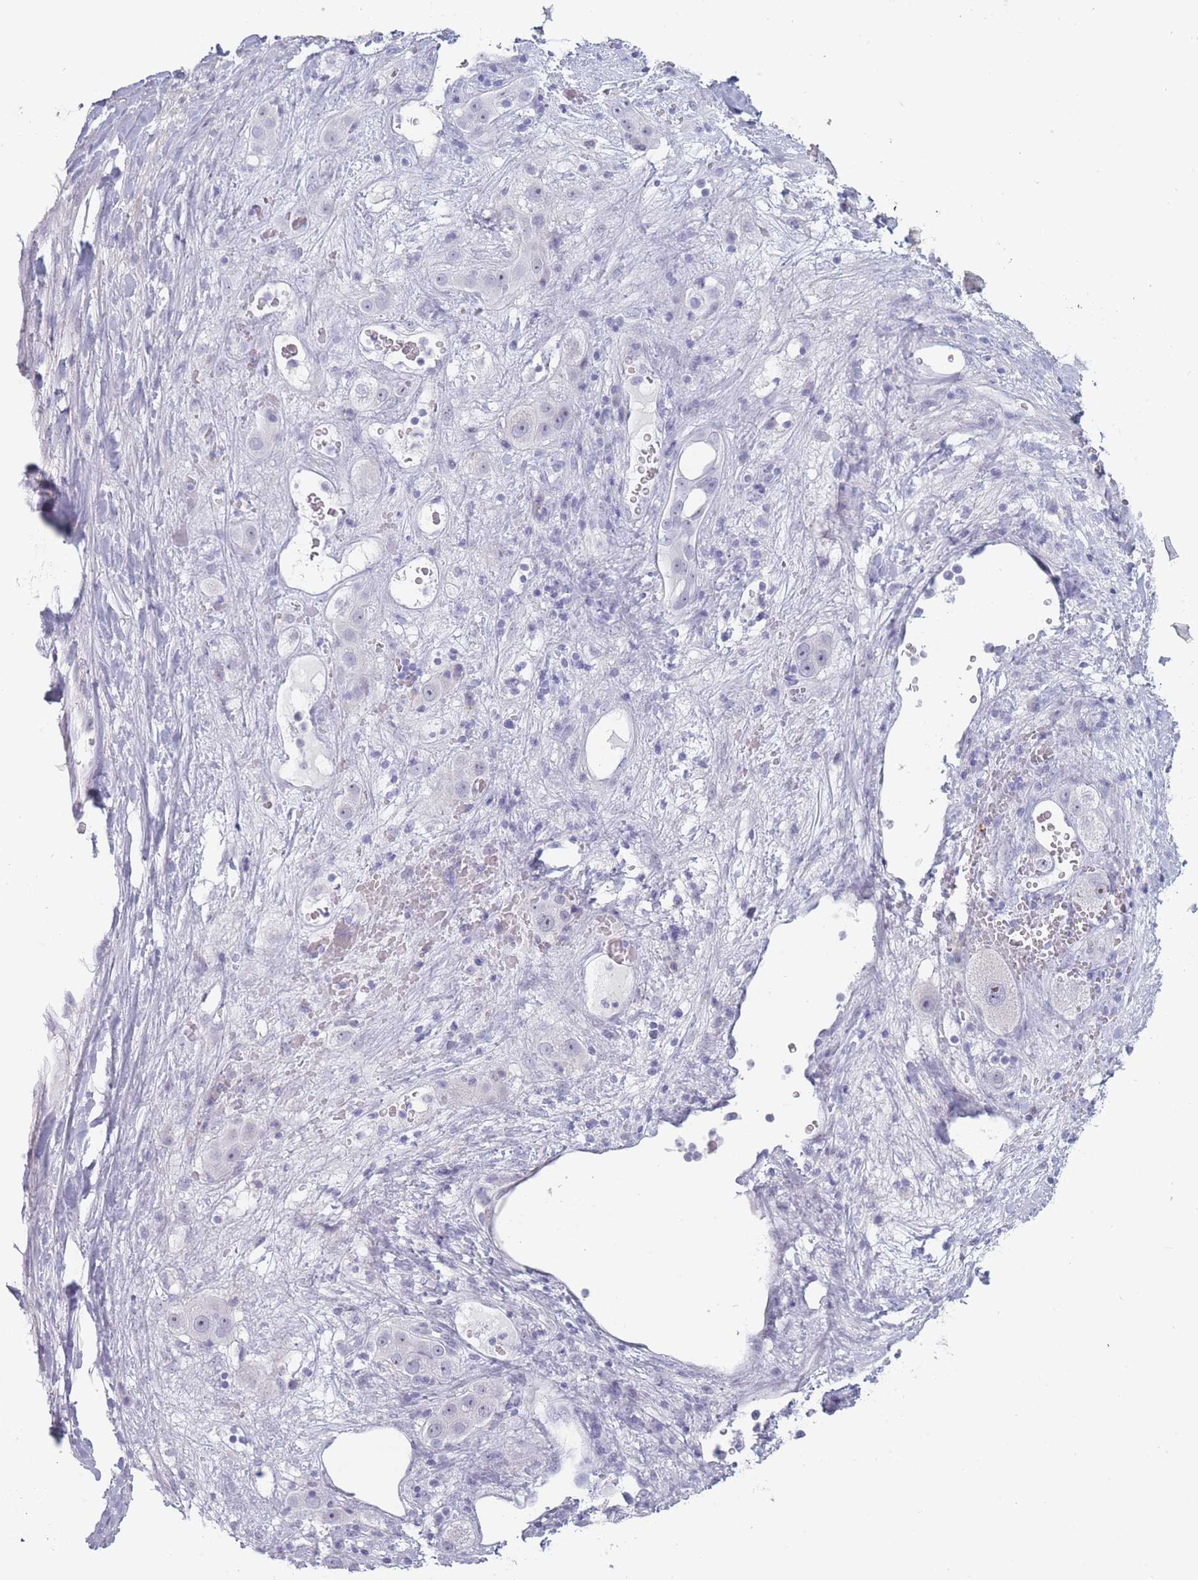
{"staining": {"intensity": "negative", "quantity": "none", "location": "none"}, "tissue": "liver cancer", "cell_type": "Tumor cells", "image_type": "cancer", "snomed": [{"axis": "morphology", "description": "Carcinoma, Hepatocellular, NOS"}, {"axis": "topography", "description": "Liver"}], "caption": "IHC histopathology image of human hepatocellular carcinoma (liver) stained for a protein (brown), which reveals no expression in tumor cells. (DAB immunohistochemistry (IHC), high magnification).", "gene": "ROS1", "patient": {"sex": "female", "age": 73}}